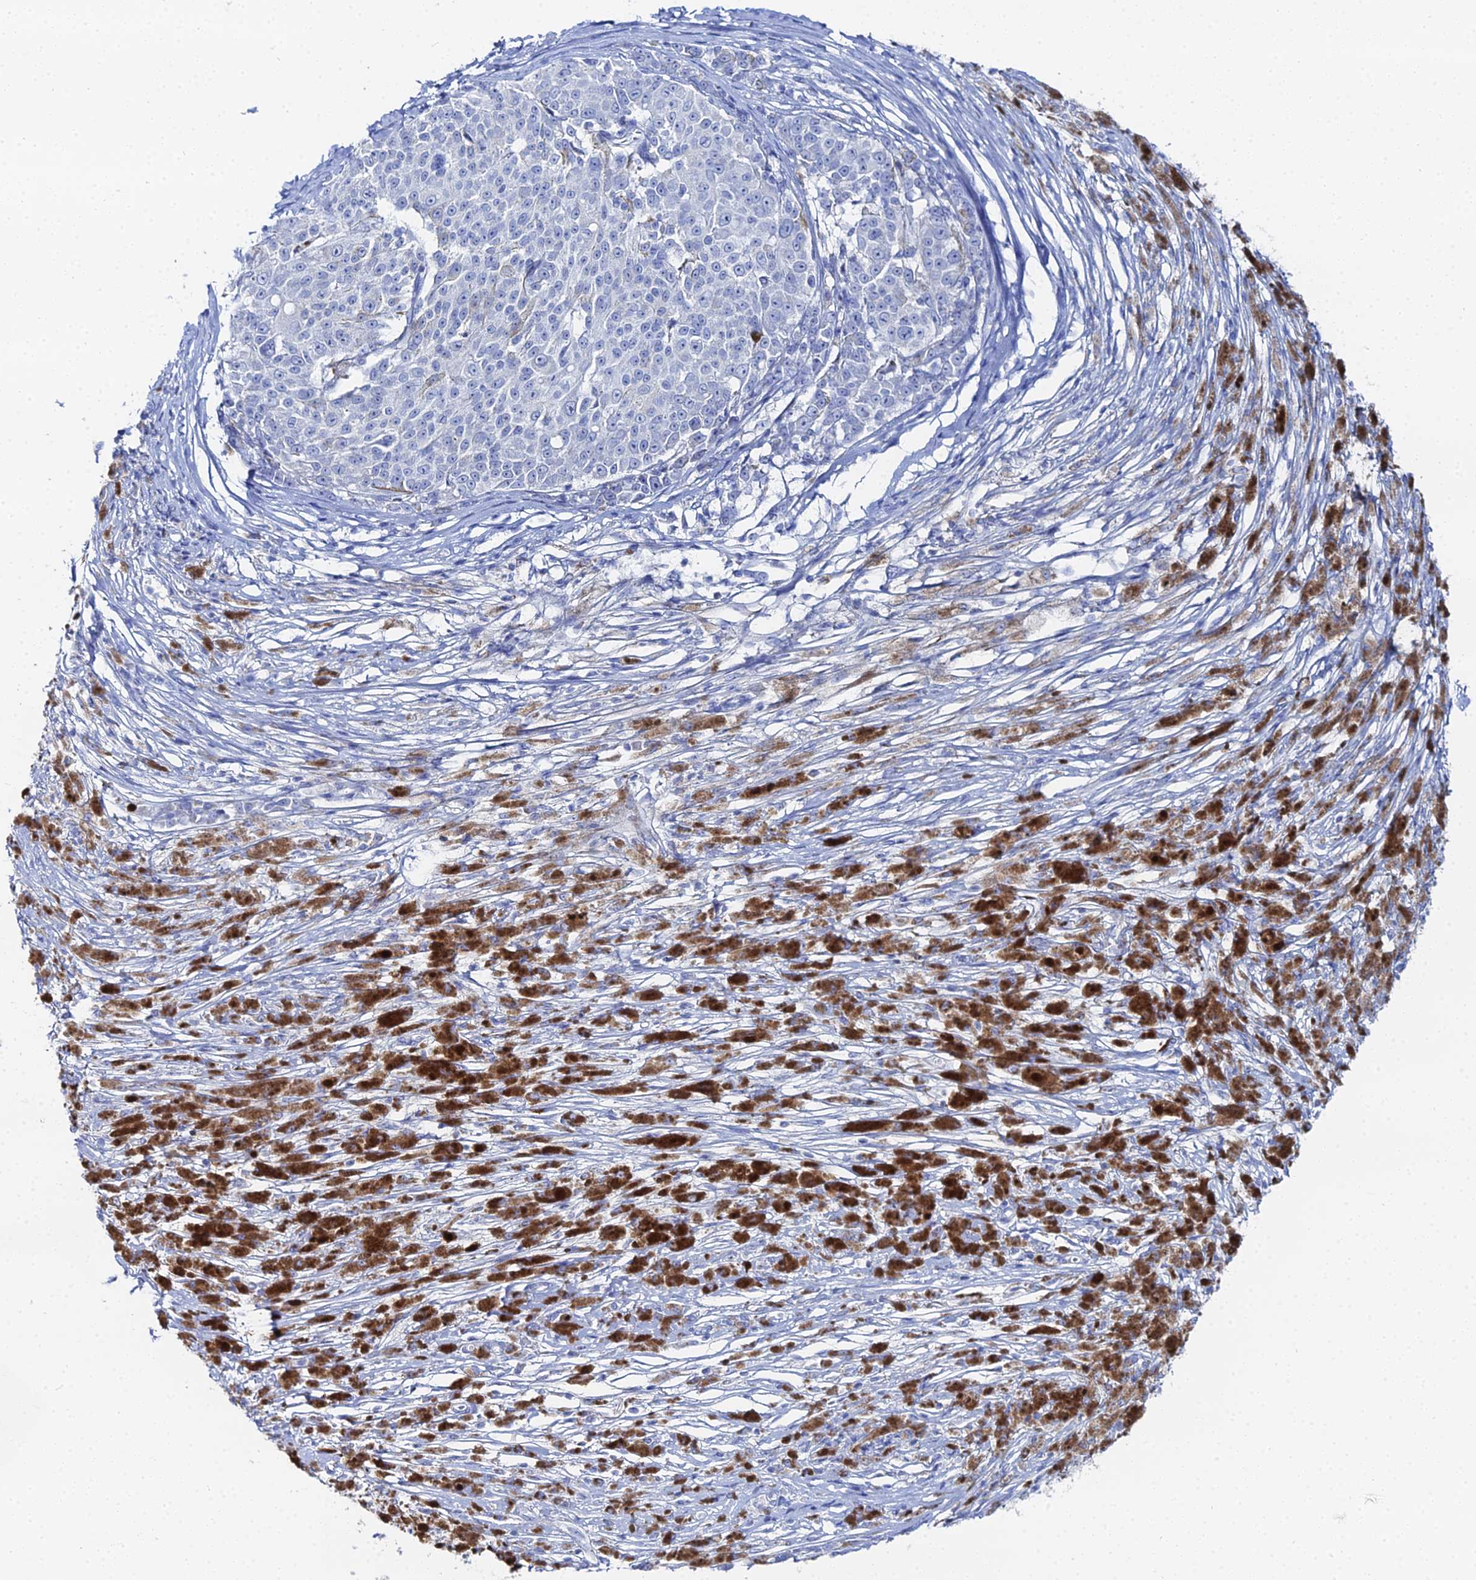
{"staining": {"intensity": "negative", "quantity": "none", "location": "none"}, "tissue": "melanoma", "cell_type": "Tumor cells", "image_type": "cancer", "snomed": [{"axis": "morphology", "description": "Malignant melanoma, NOS"}, {"axis": "topography", "description": "Skin"}], "caption": "There is no significant staining in tumor cells of melanoma. (Stains: DAB immunohistochemistry (IHC) with hematoxylin counter stain, Microscopy: brightfield microscopy at high magnification).", "gene": "DHX34", "patient": {"sex": "female", "age": 52}}